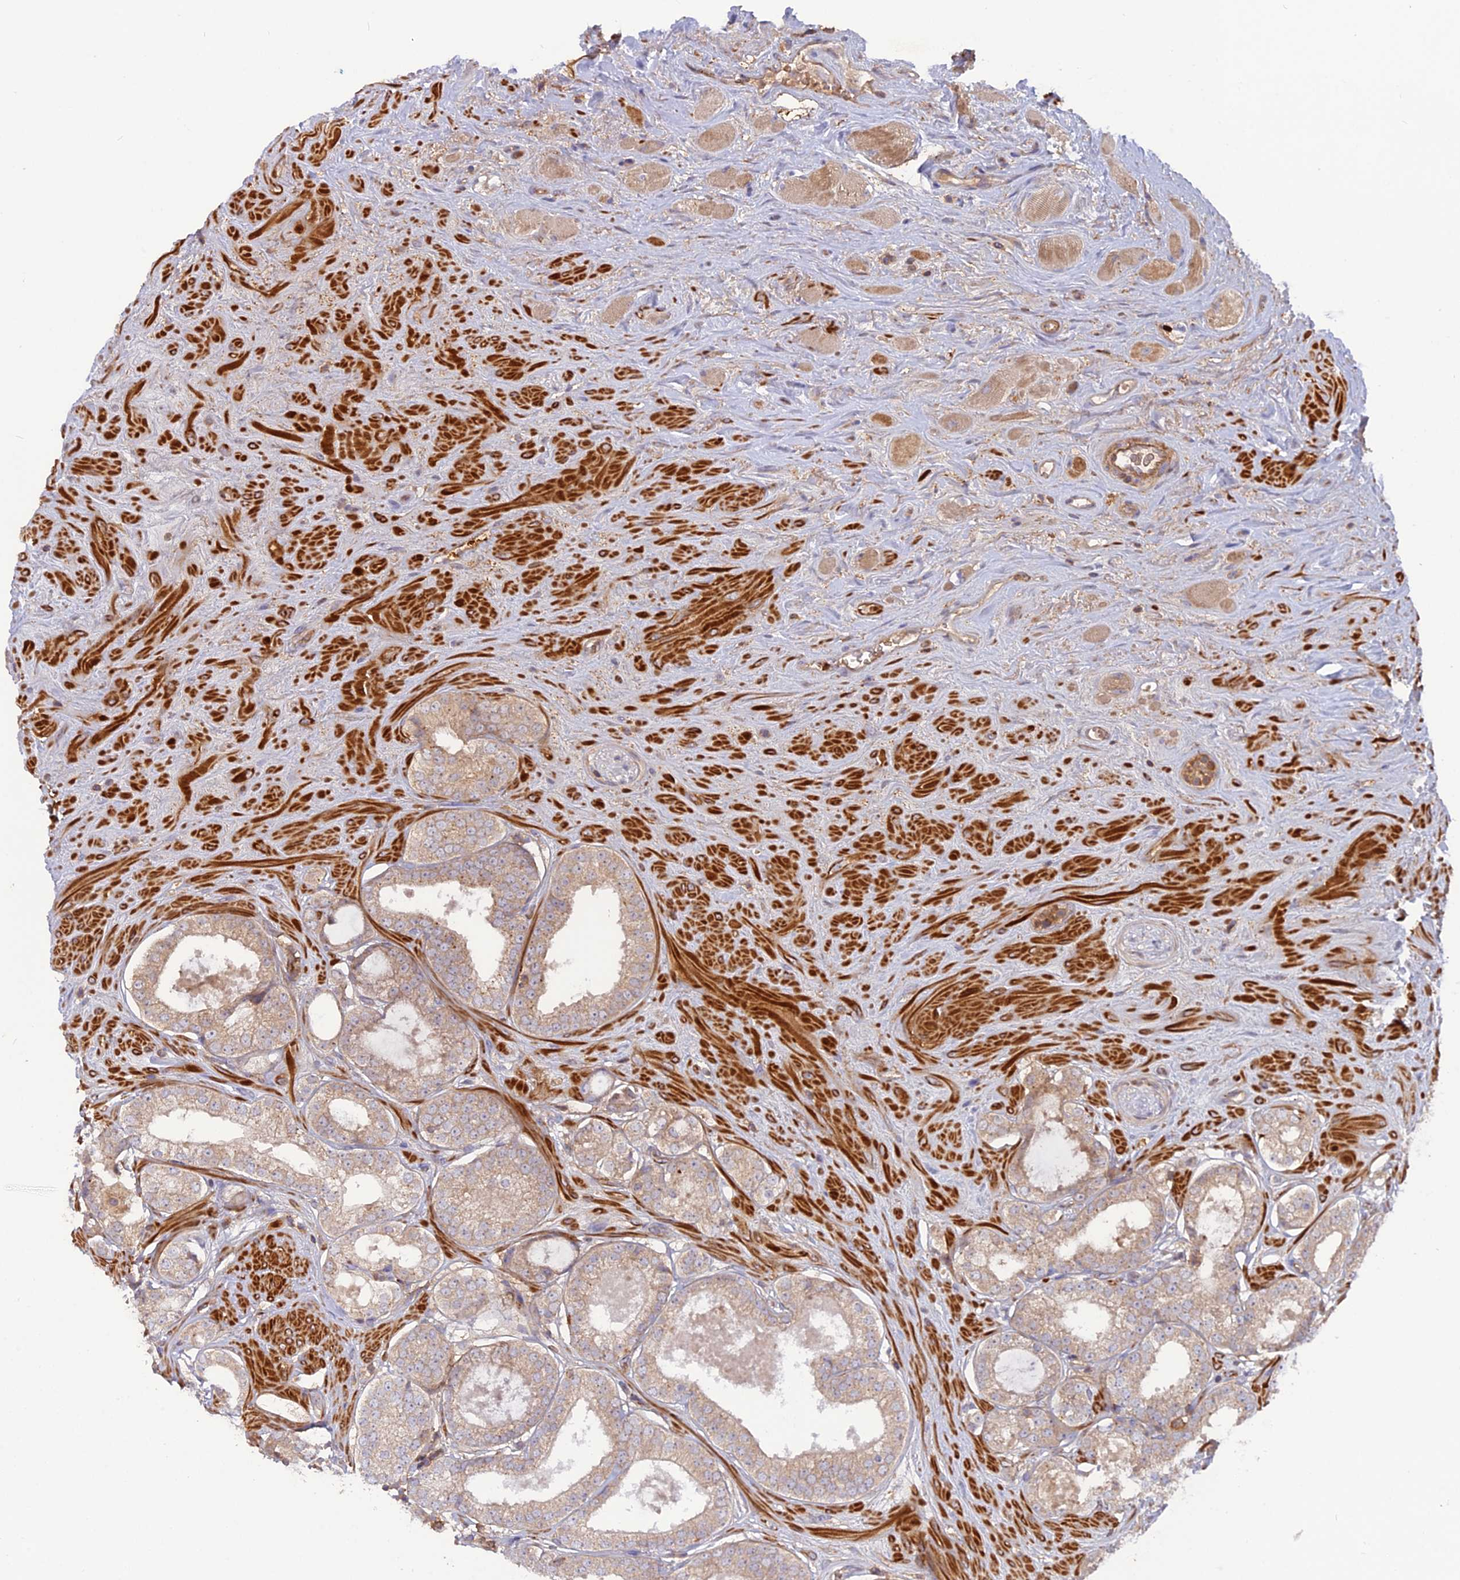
{"staining": {"intensity": "weak", "quantity": "25%-75%", "location": "cytoplasmic/membranous"}, "tissue": "prostate cancer", "cell_type": "Tumor cells", "image_type": "cancer", "snomed": [{"axis": "morphology", "description": "Adenocarcinoma, High grade"}, {"axis": "topography", "description": "Prostate"}], "caption": "IHC (DAB (3,3'-diaminobenzidine)) staining of human prostate adenocarcinoma (high-grade) shows weak cytoplasmic/membranous protein staining in about 25%-75% of tumor cells.", "gene": "CPNE7", "patient": {"sex": "male", "age": 65}}